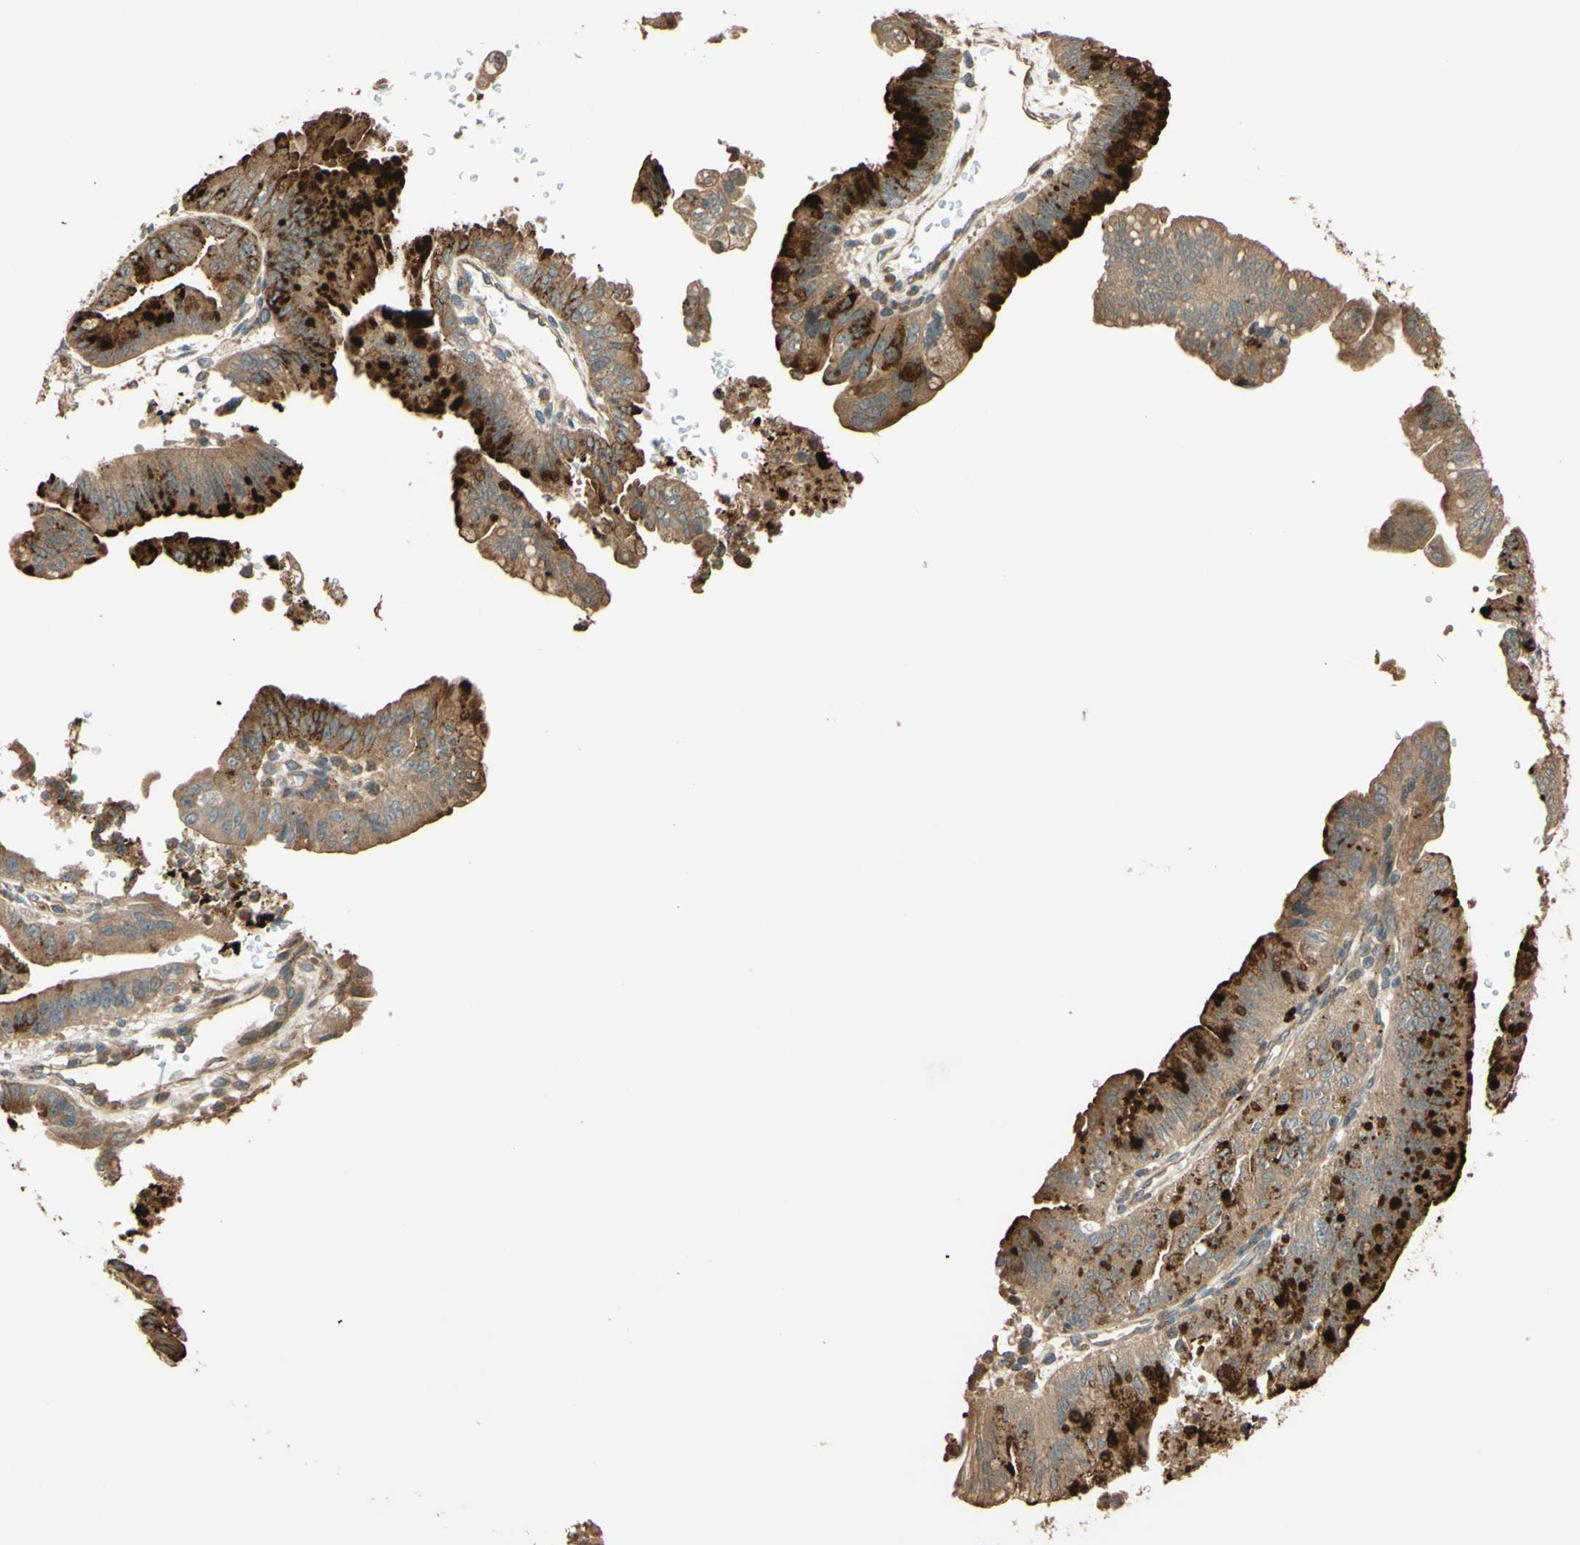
{"staining": {"intensity": "moderate", "quantity": ">75%", "location": "cytoplasmic/membranous"}, "tissue": "pancreatic cancer", "cell_type": "Tumor cells", "image_type": "cancer", "snomed": [{"axis": "morphology", "description": "Adenocarcinoma, NOS"}, {"axis": "topography", "description": "Pancreas"}], "caption": "Immunohistochemical staining of human pancreatic cancer (adenocarcinoma) displays moderate cytoplasmic/membranous protein staining in approximately >75% of tumor cells. (brown staining indicates protein expression, while blue staining denotes nuclei).", "gene": "RNF19A", "patient": {"sex": "male", "age": 70}}